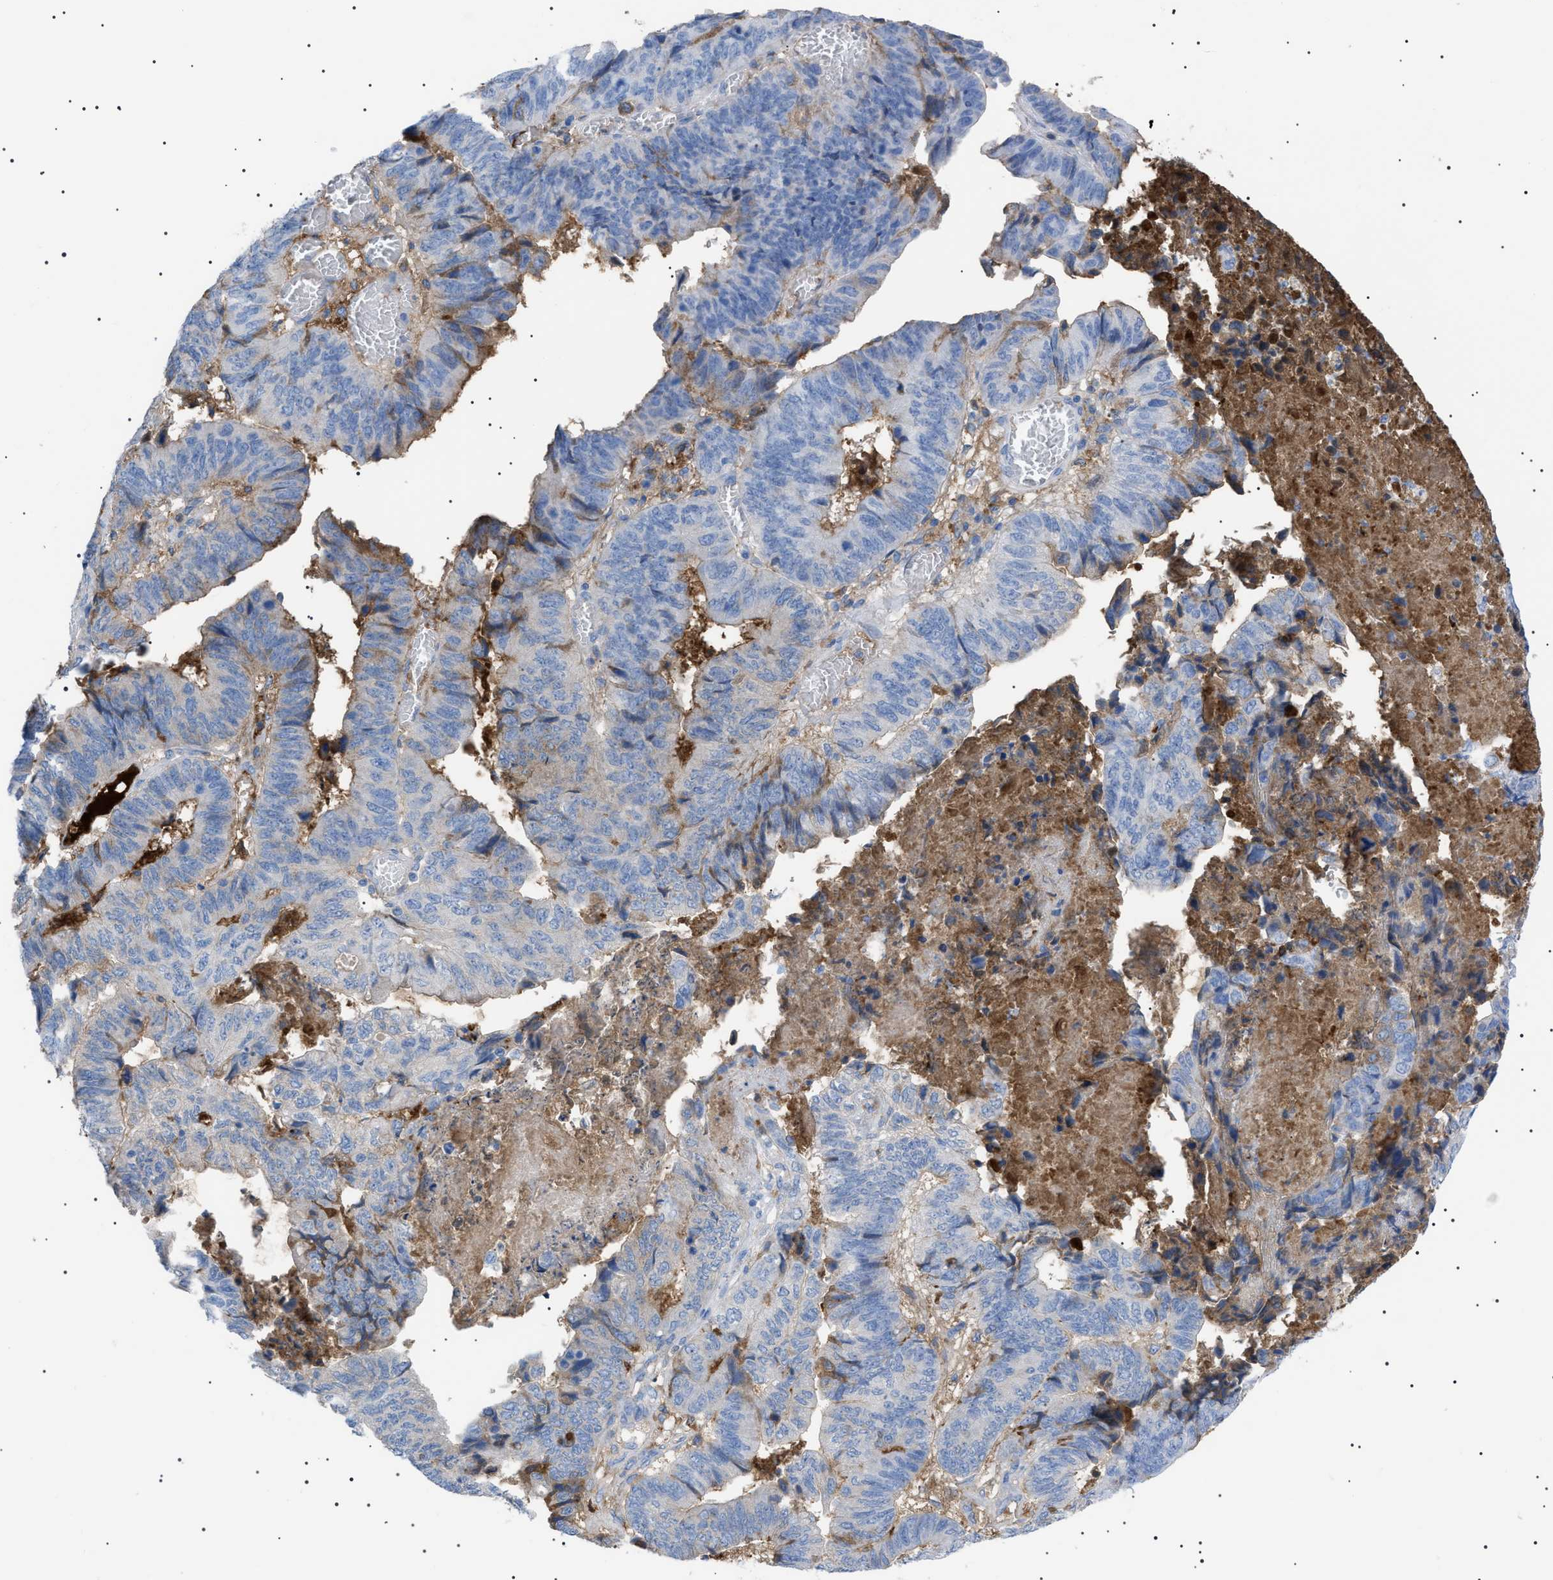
{"staining": {"intensity": "moderate", "quantity": "<25%", "location": "cytoplasmic/membranous"}, "tissue": "stomach cancer", "cell_type": "Tumor cells", "image_type": "cancer", "snomed": [{"axis": "morphology", "description": "Adenocarcinoma, NOS"}, {"axis": "topography", "description": "Stomach, lower"}], "caption": "Stomach cancer (adenocarcinoma) stained with DAB IHC demonstrates low levels of moderate cytoplasmic/membranous expression in approximately <25% of tumor cells. (DAB (3,3'-diaminobenzidine) IHC, brown staining for protein, blue staining for nuclei).", "gene": "LPA", "patient": {"sex": "male", "age": 77}}